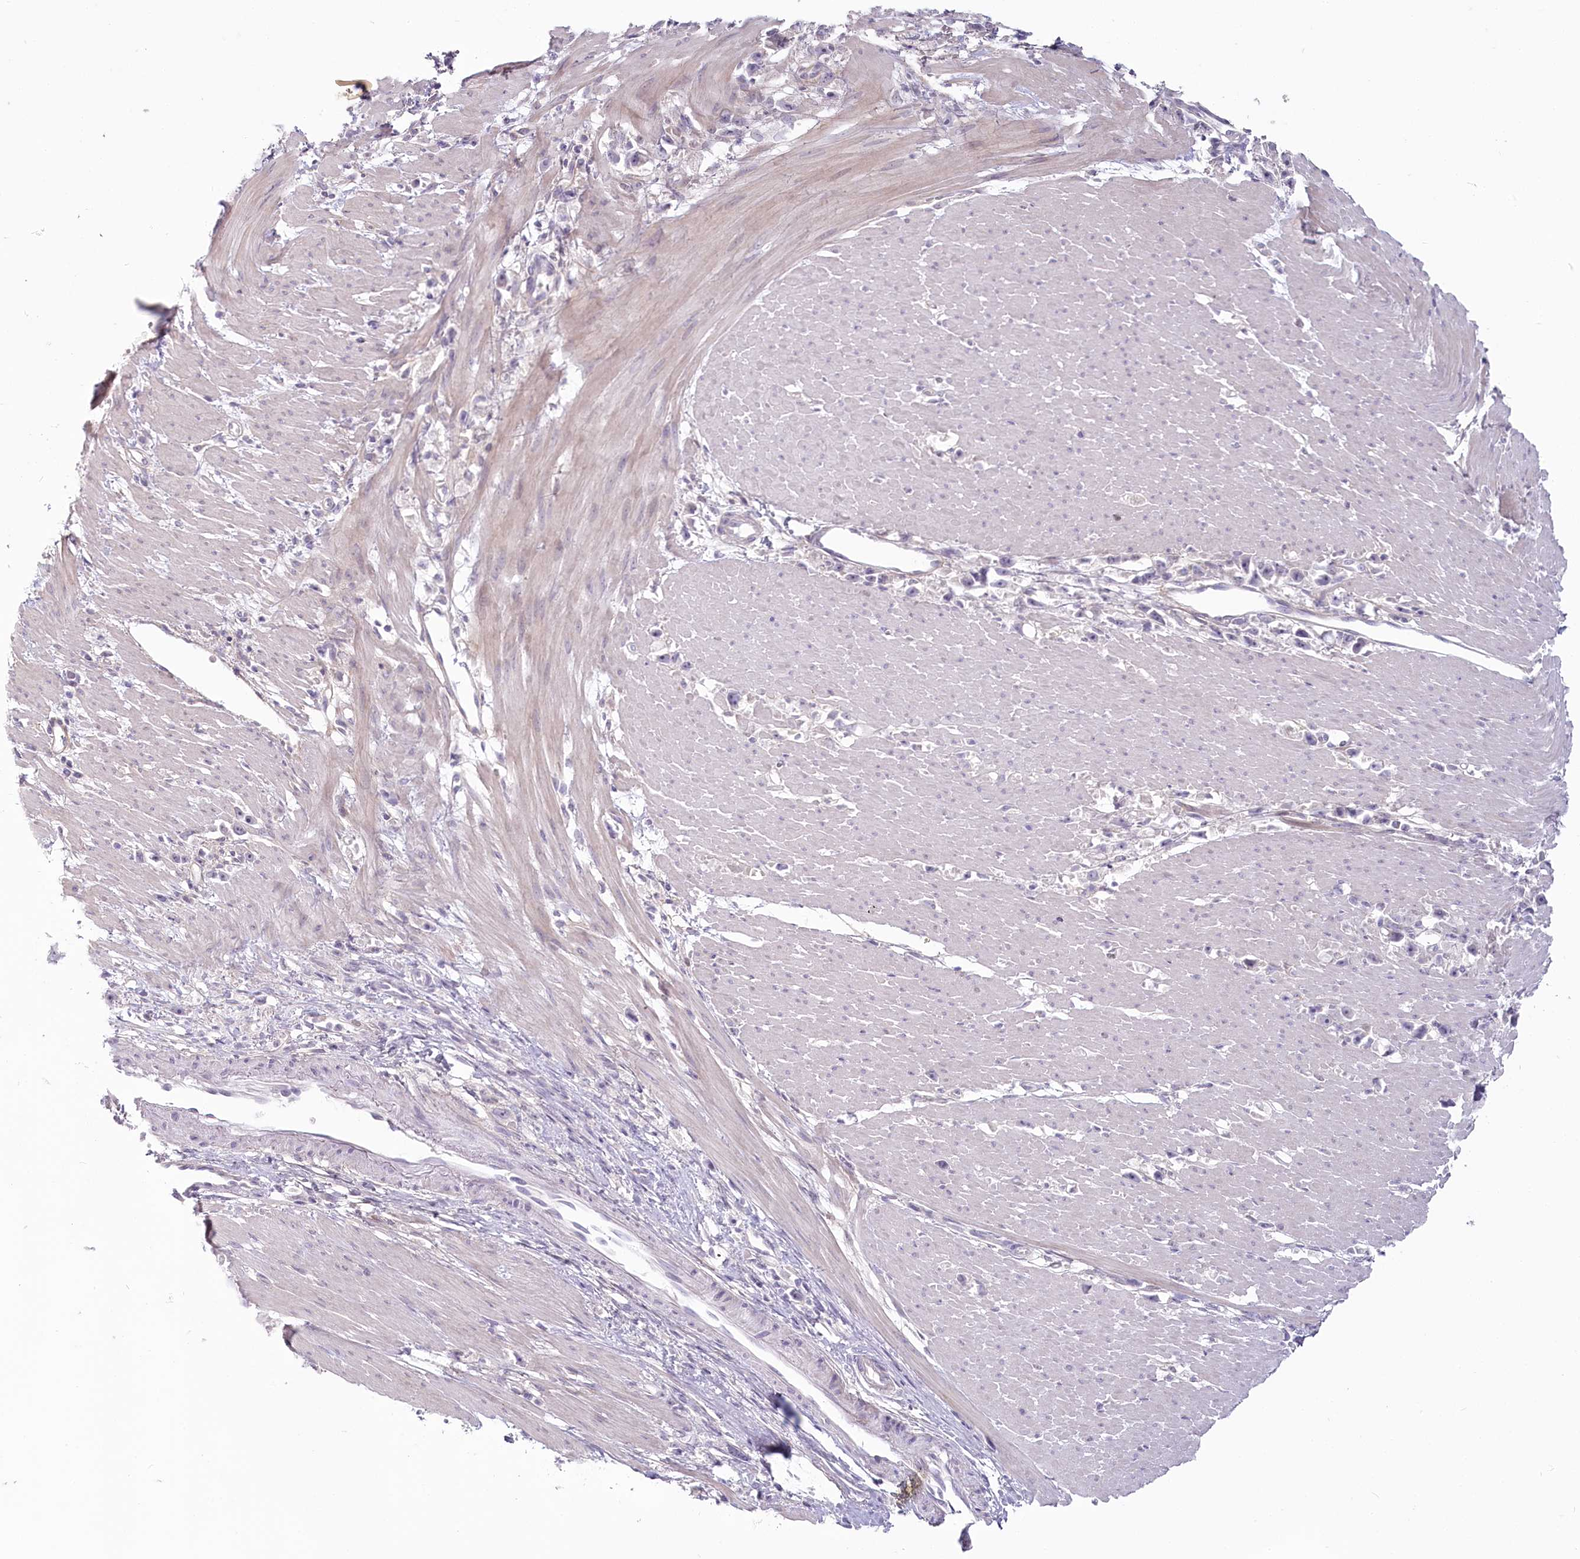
{"staining": {"intensity": "negative", "quantity": "none", "location": "none"}, "tissue": "stomach cancer", "cell_type": "Tumor cells", "image_type": "cancer", "snomed": [{"axis": "morphology", "description": "Adenocarcinoma, NOS"}, {"axis": "topography", "description": "Stomach"}], "caption": "Human stomach cancer (adenocarcinoma) stained for a protein using immunohistochemistry (IHC) shows no expression in tumor cells.", "gene": "USP11", "patient": {"sex": "female", "age": 59}}